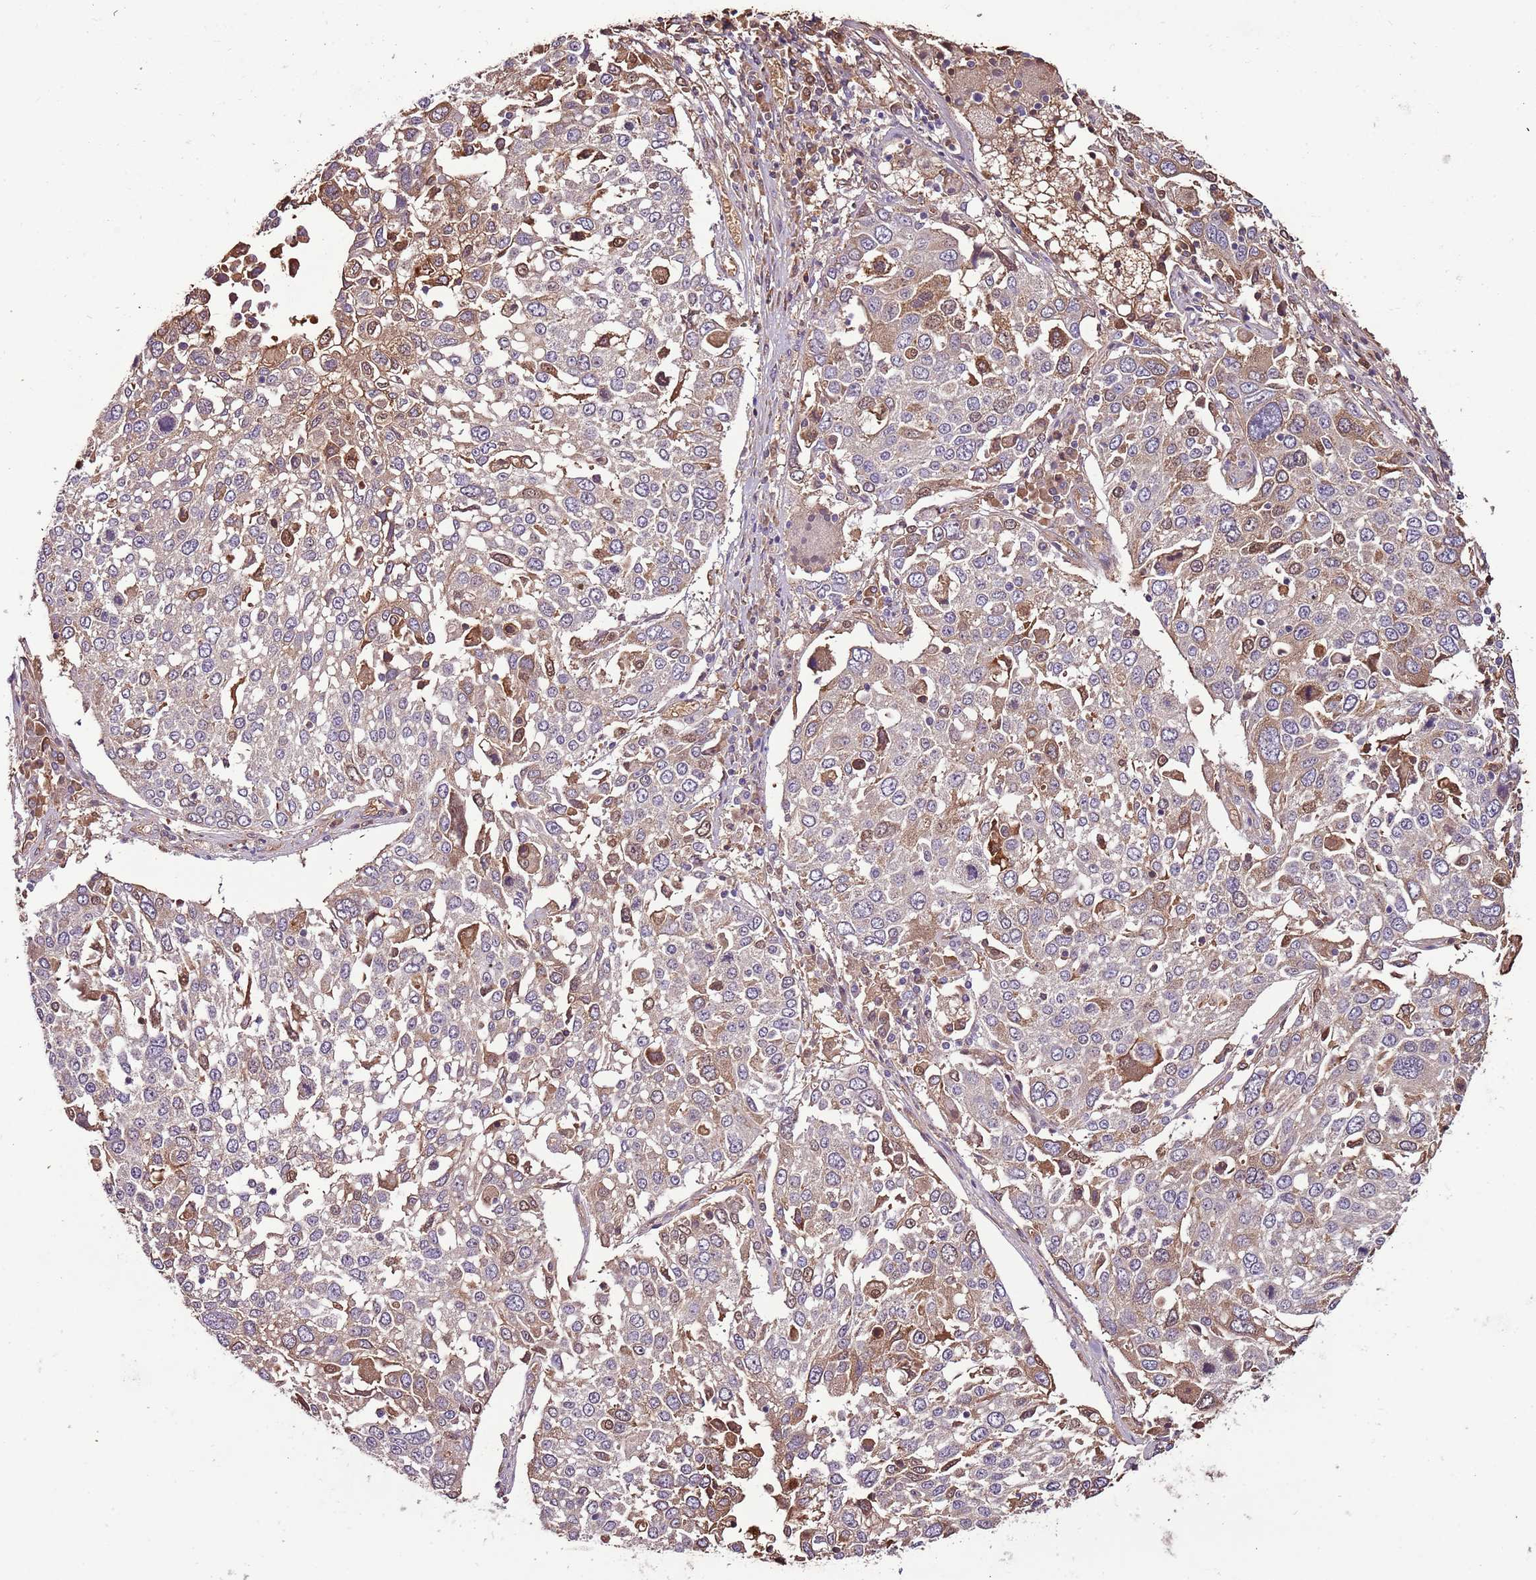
{"staining": {"intensity": "moderate", "quantity": "<25%", "location": "cytoplasmic/membranous,nuclear"}, "tissue": "lung cancer", "cell_type": "Tumor cells", "image_type": "cancer", "snomed": [{"axis": "morphology", "description": "Squamous cell carcinoma, NOS"}, {"axis": "topography", "description": "Lung"}], "caption": "There is low levels of moderate cytoplasmic/membranous and nuclear positivity in tumor cells of squamous cell carcinoma (lung), as demonstrated by immunohistochemical staining (brown color).", "gene": "DENR", "patient": {"sex": "male", "age": 65}}